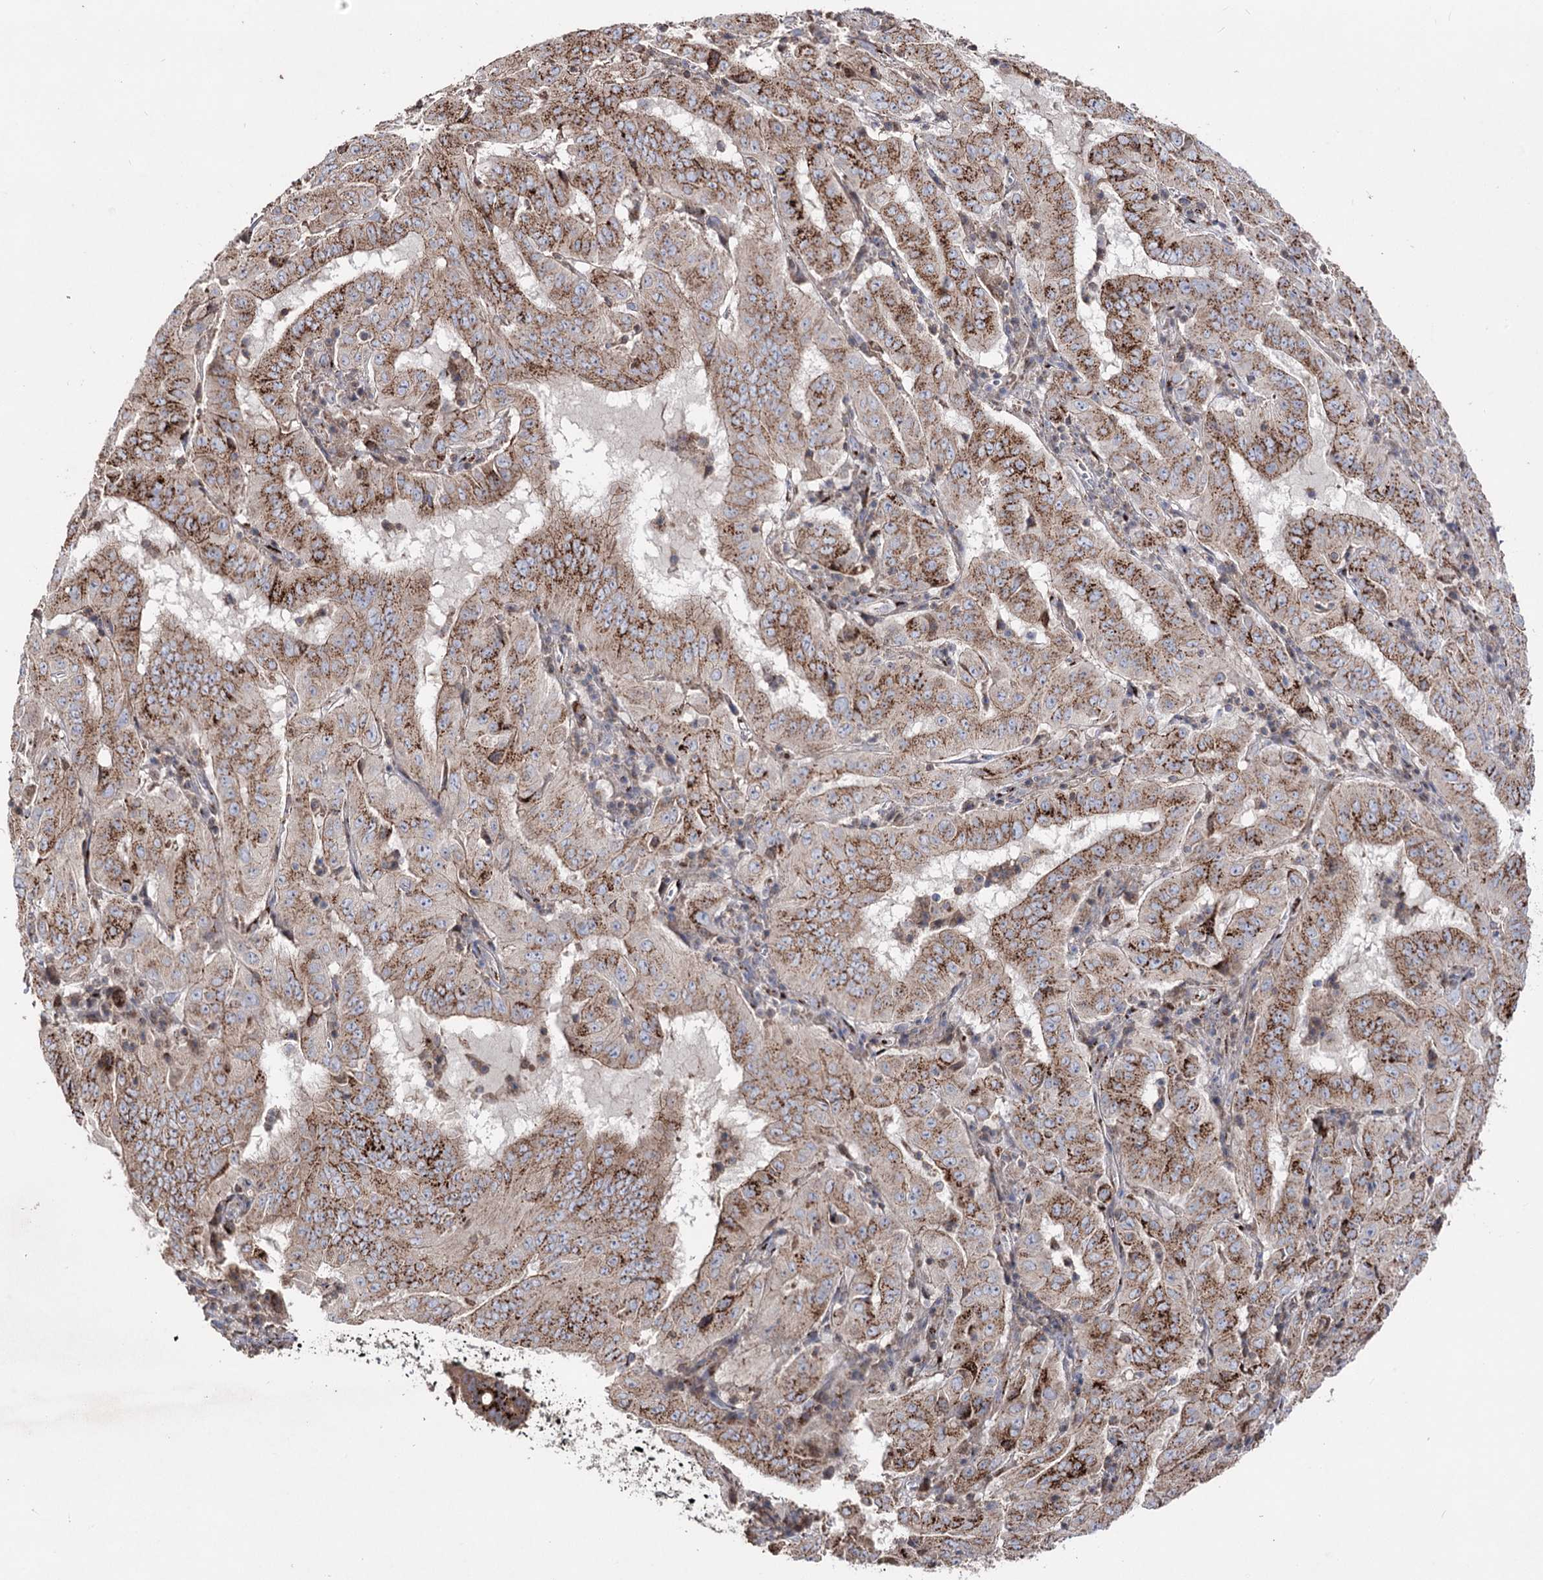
{"staining": {"intensity": "strong", "quantity": ">75%", "location": "cytoplasmic/membranous"}, "tissue": "pancreatic cancer", "cell_type": "Tumor cells", "image_type": "cancer", "snomed": [{"axis": "morphology", "description": "Adenocarcinoma, NOS"}, {"axis": "topography", "description": "Pancreas"}], "caption": "Immunohistochemical staining of human pancreatic cancer (adenocarcinoma) displays strong cytoplasmic/membranous protein positivity in approximately >75% of tumor cells.", "gene": "ARHGAP20", "patient": {"sex": "male", "age": 63}}